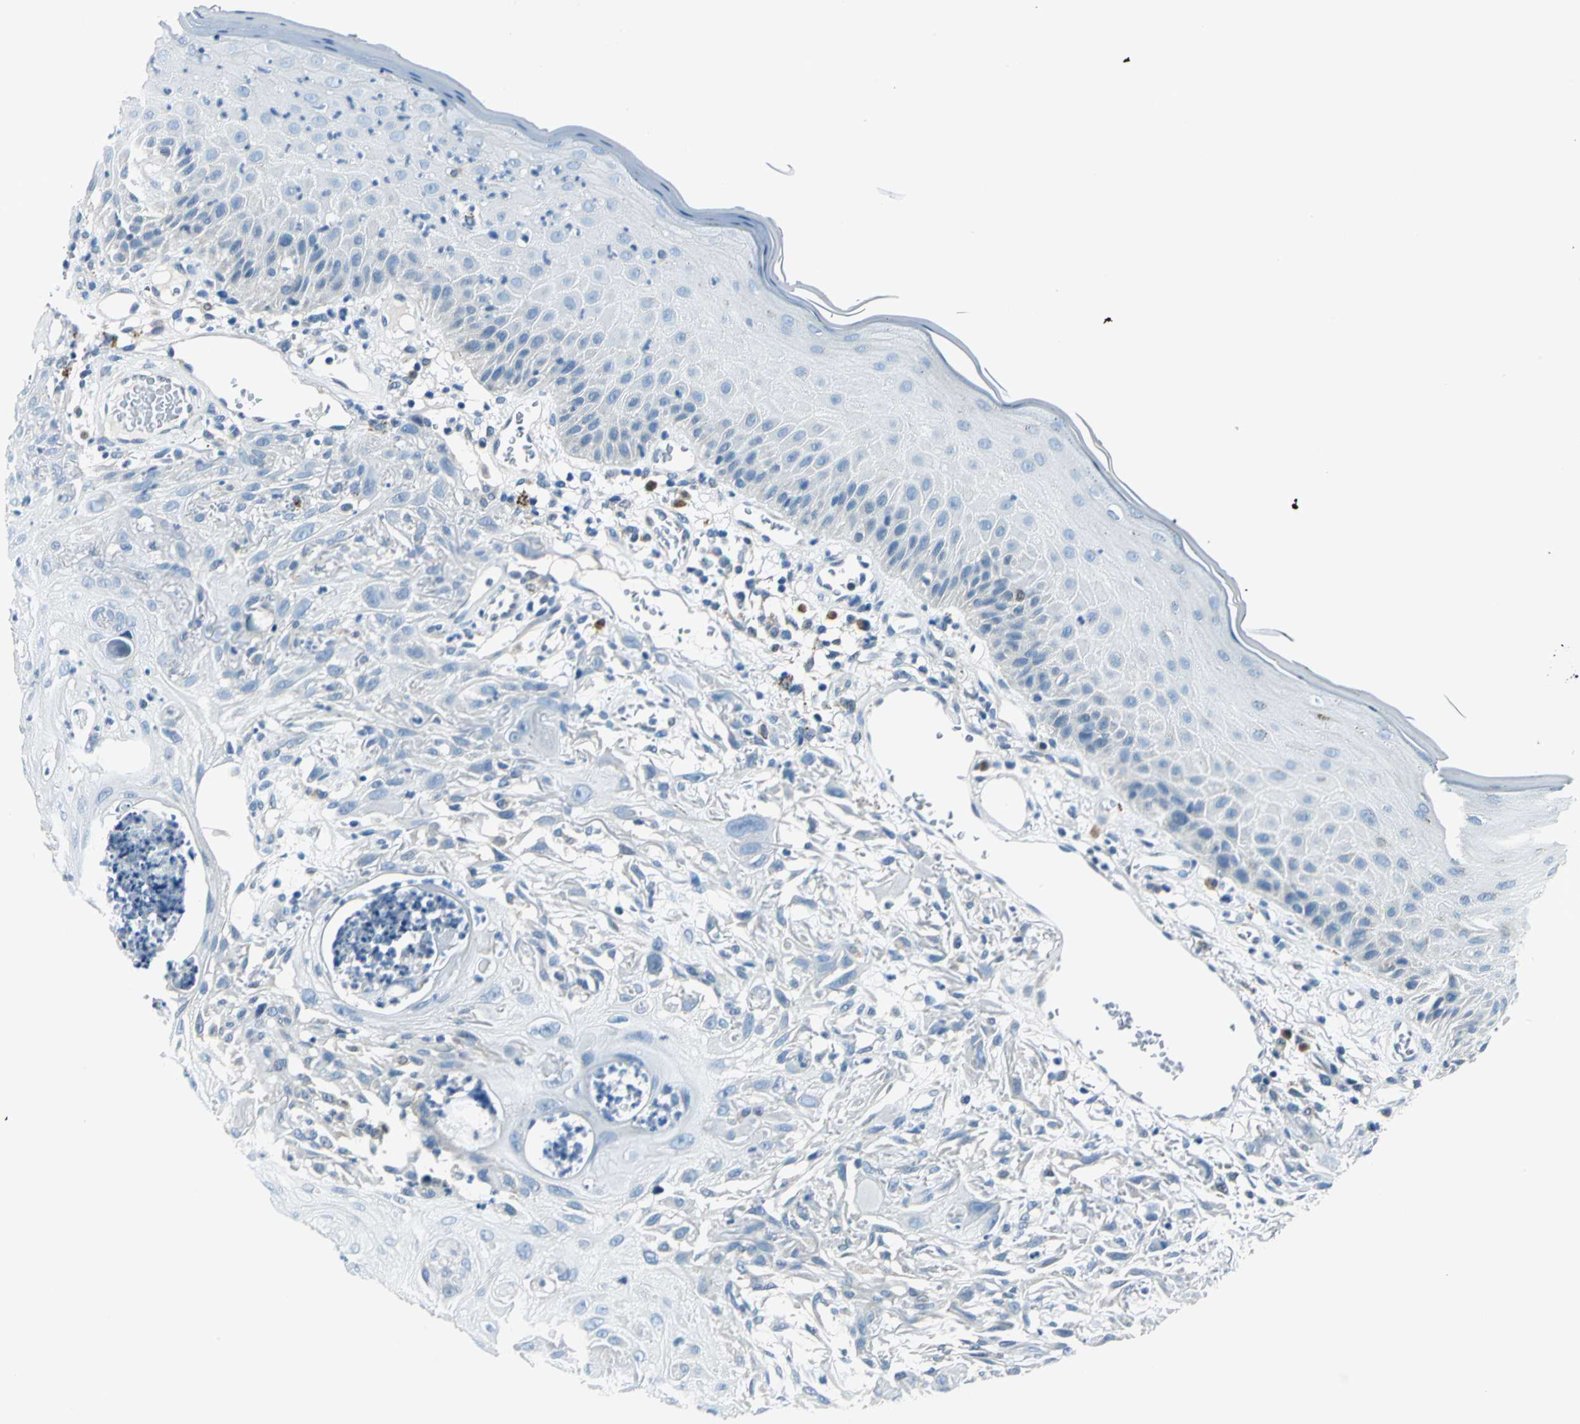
{"staining": {"intensity": "negative", "quantity": "none", "location": "none"}, "tissue": "skin cancer", "cell_type": "Tumor cells", "image_type": "cancer", "snomed": [{"axis": "morphology", "description": "Squamous cell carcinoma, NOS"}, {"axis": "topography", "description": "Skin"}], "caption": "Immunohistochemistry photomicrograph of neoplastic tissue: human skin cancer stained with DAB (3,3'-diaminobenzidine) shows no significant protein positivity in tumor cells.", "gene": "AKR1A1", "patient": {"sex": "female", "age": 59}}